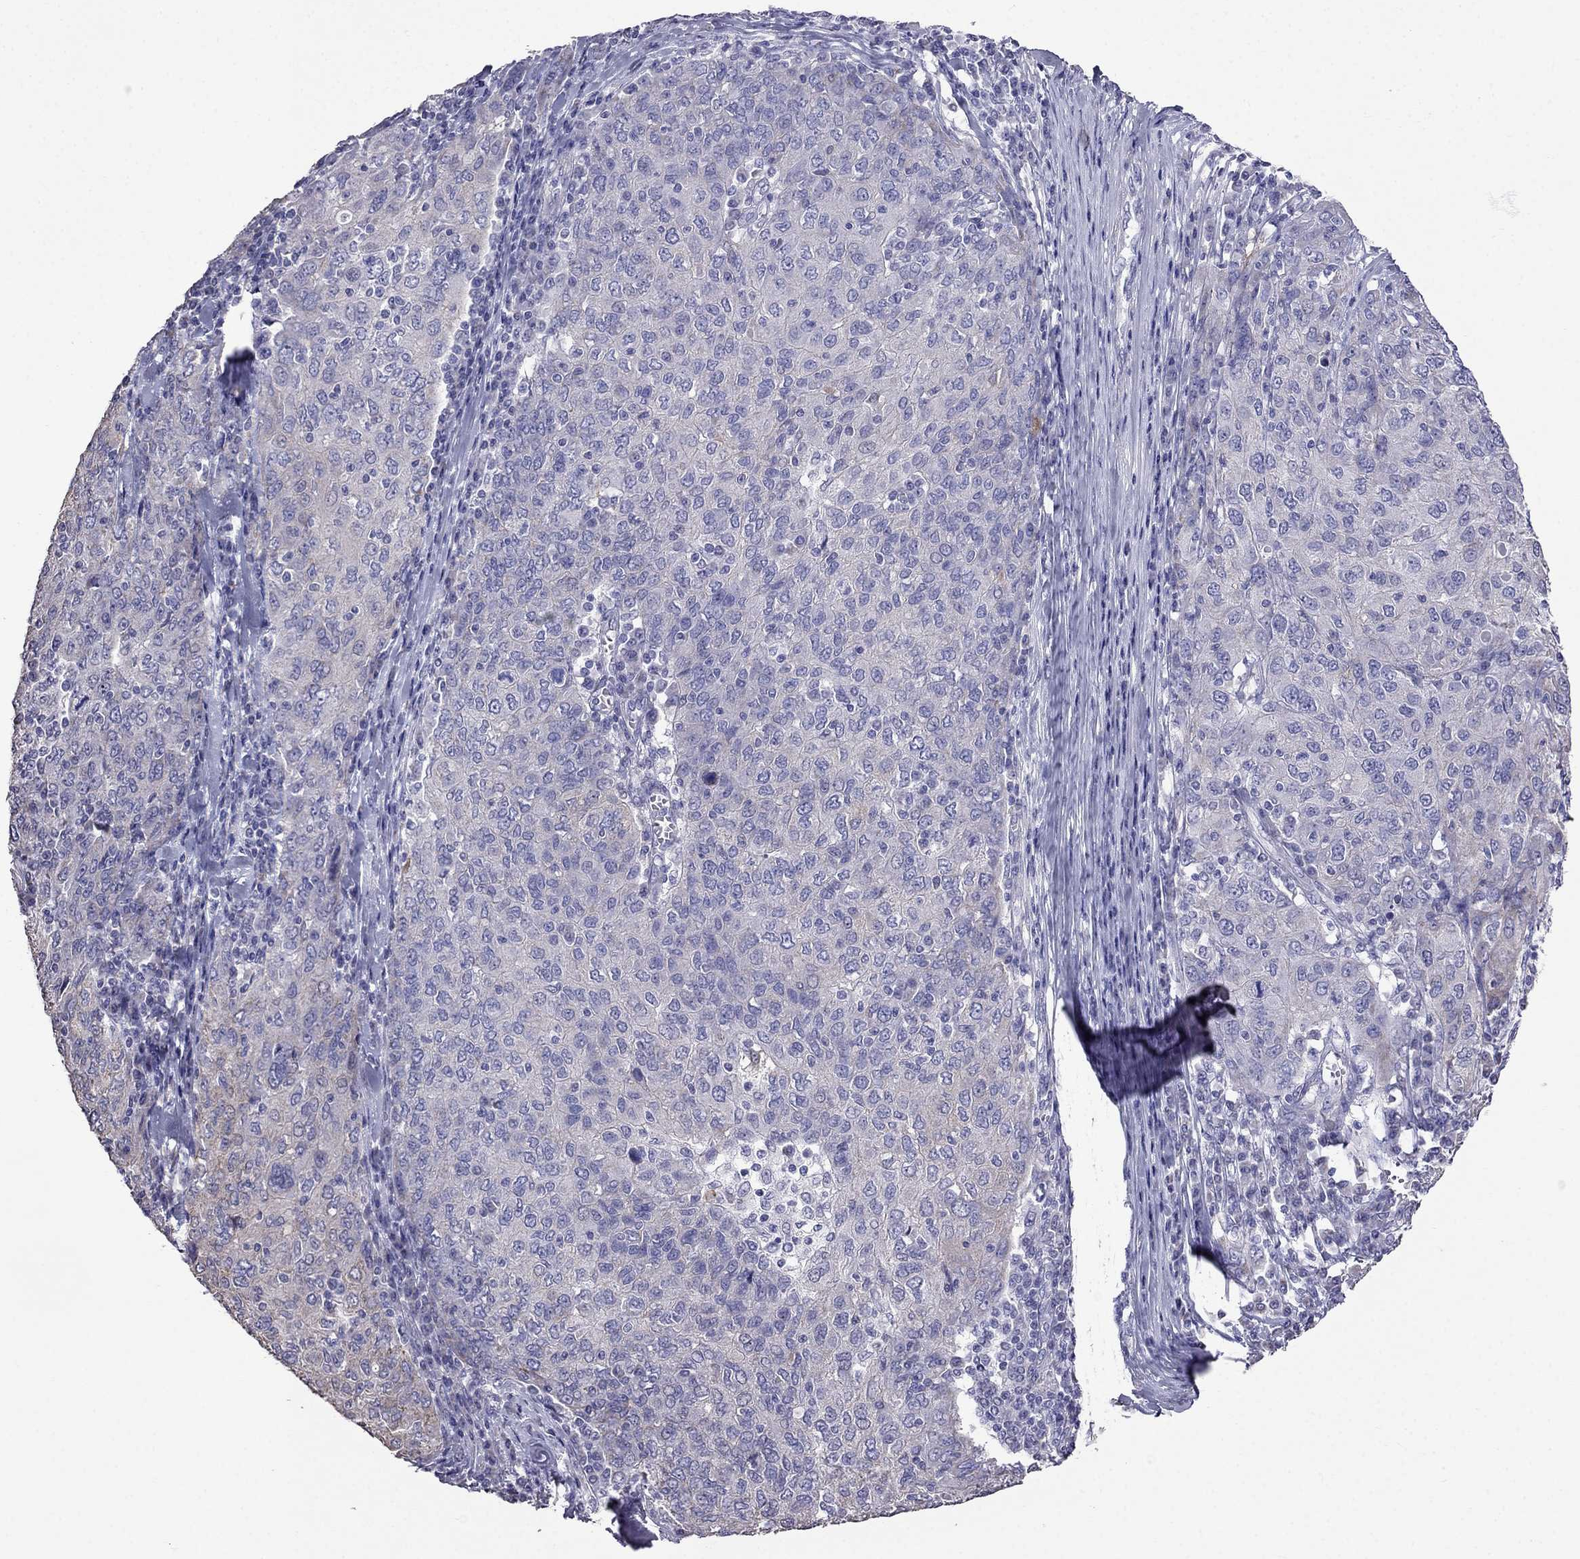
{"staining": {"intensity": "negative", "quantity": "none", "location": "none"}, "tissue": "ovarian cancer", "cell_type": "Tumor cells", "image_type": "cancer", "snomed": [{"axis": "morphology", "description": "Carcinoma, endometroid"}, {"axis": "topography", "description": "Ovary"}], "caption": "Protein analysis of ovarian cancer (endometroid carcinoma) displays no significant staining in tumor cells.", "gene": "AK5", "patient": {"sex": "female", "age": 50}}